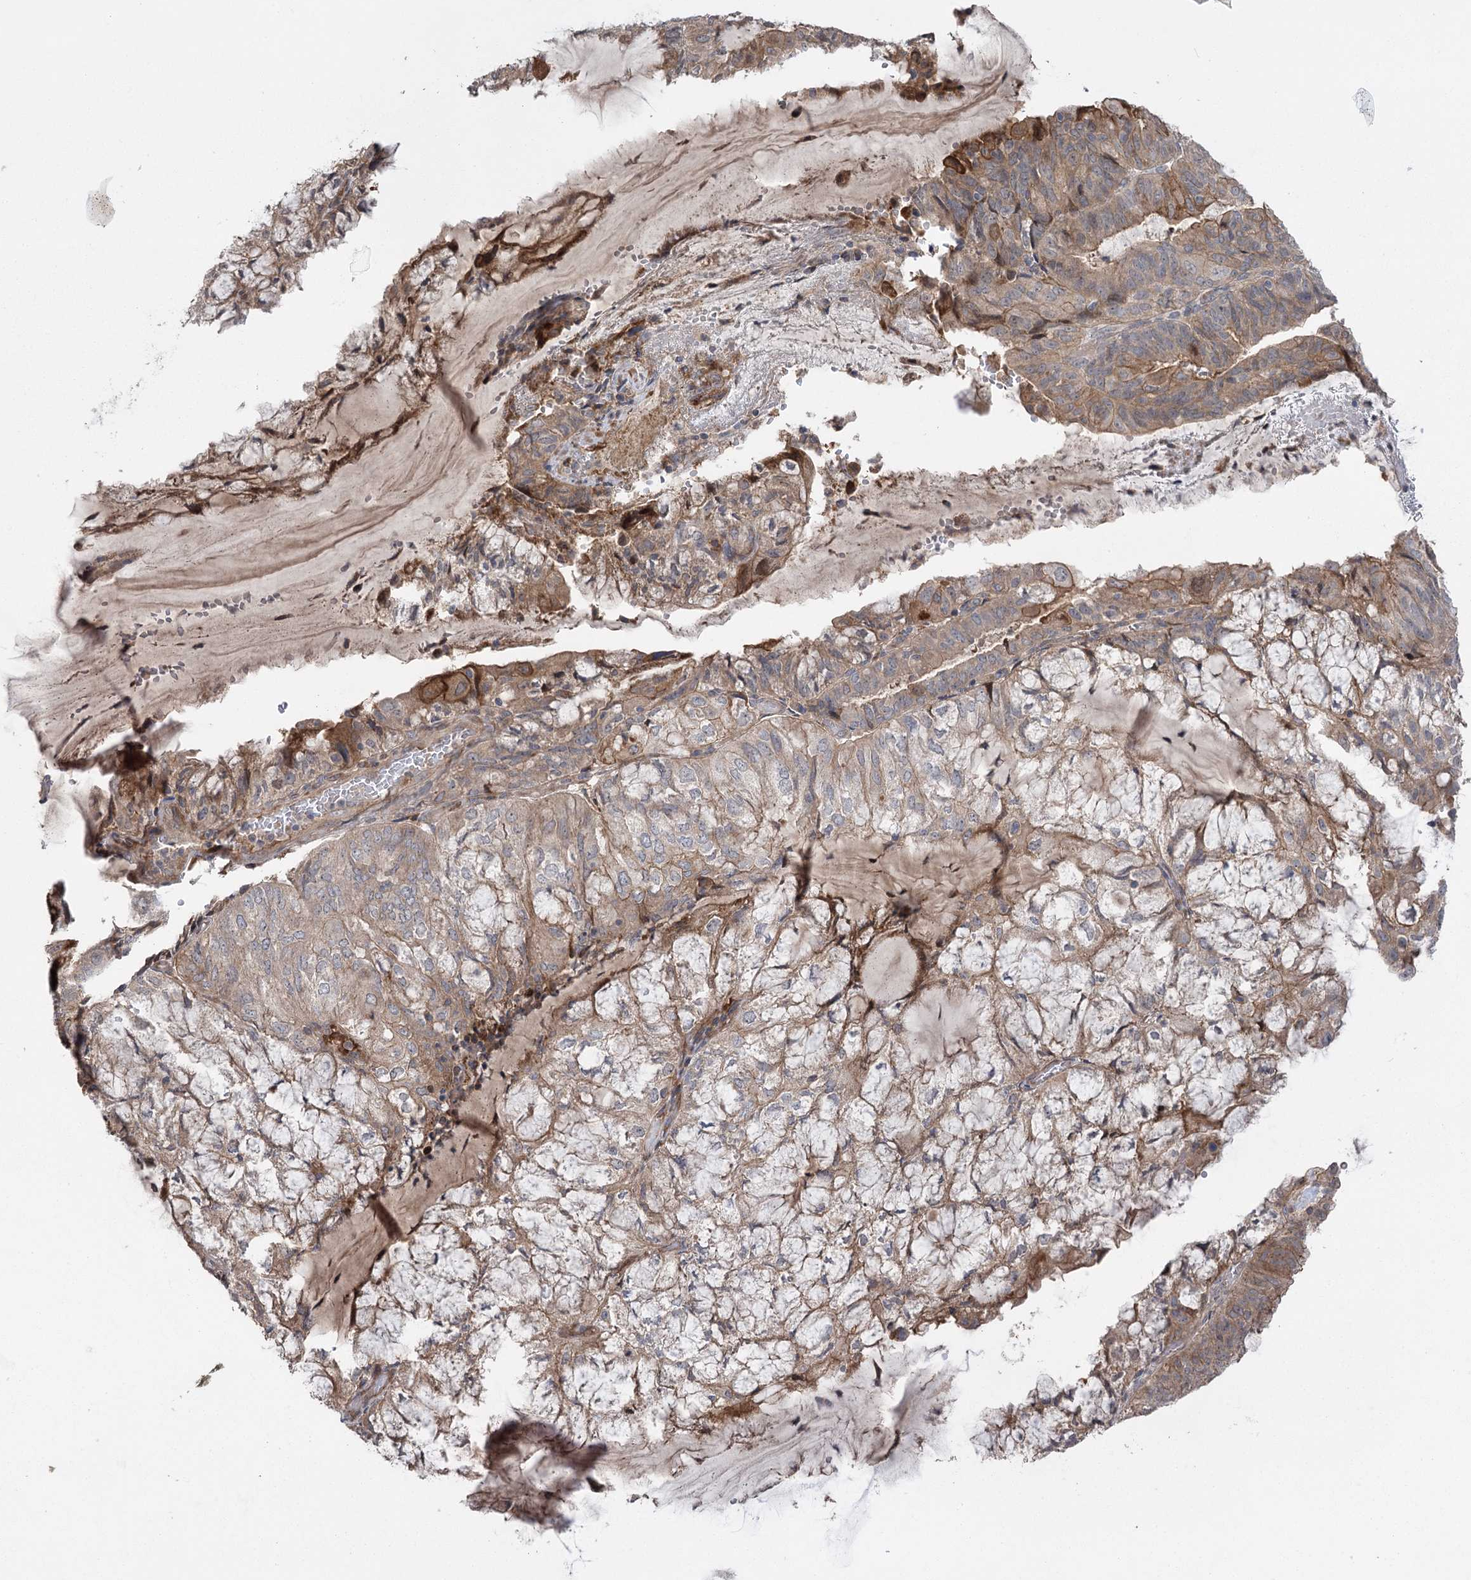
{"staining": {"intensity": "moderate", "quantity": "25%-75%", "location": "cytoplasmic/membranous"}, "tissue": "endometrial cancer", "cell_type": "Tumor cells", "image_type": "cancer", "snomed": [{"axis": "morphology", "description": "Adenocarcinoma, NOS"}, {"axis": "topography", "description": "Endometrium"}], "caption": "IHC image of human adenocarcinoma (endometrial) stained for a protein (brown), which demonstrates medium levels of moderate cytoplasmic/membranous positivity in approximately 25%-75% of tumor cells.", "gene": "KCNN2", "patient": {"sex": "female", "age": 81}}